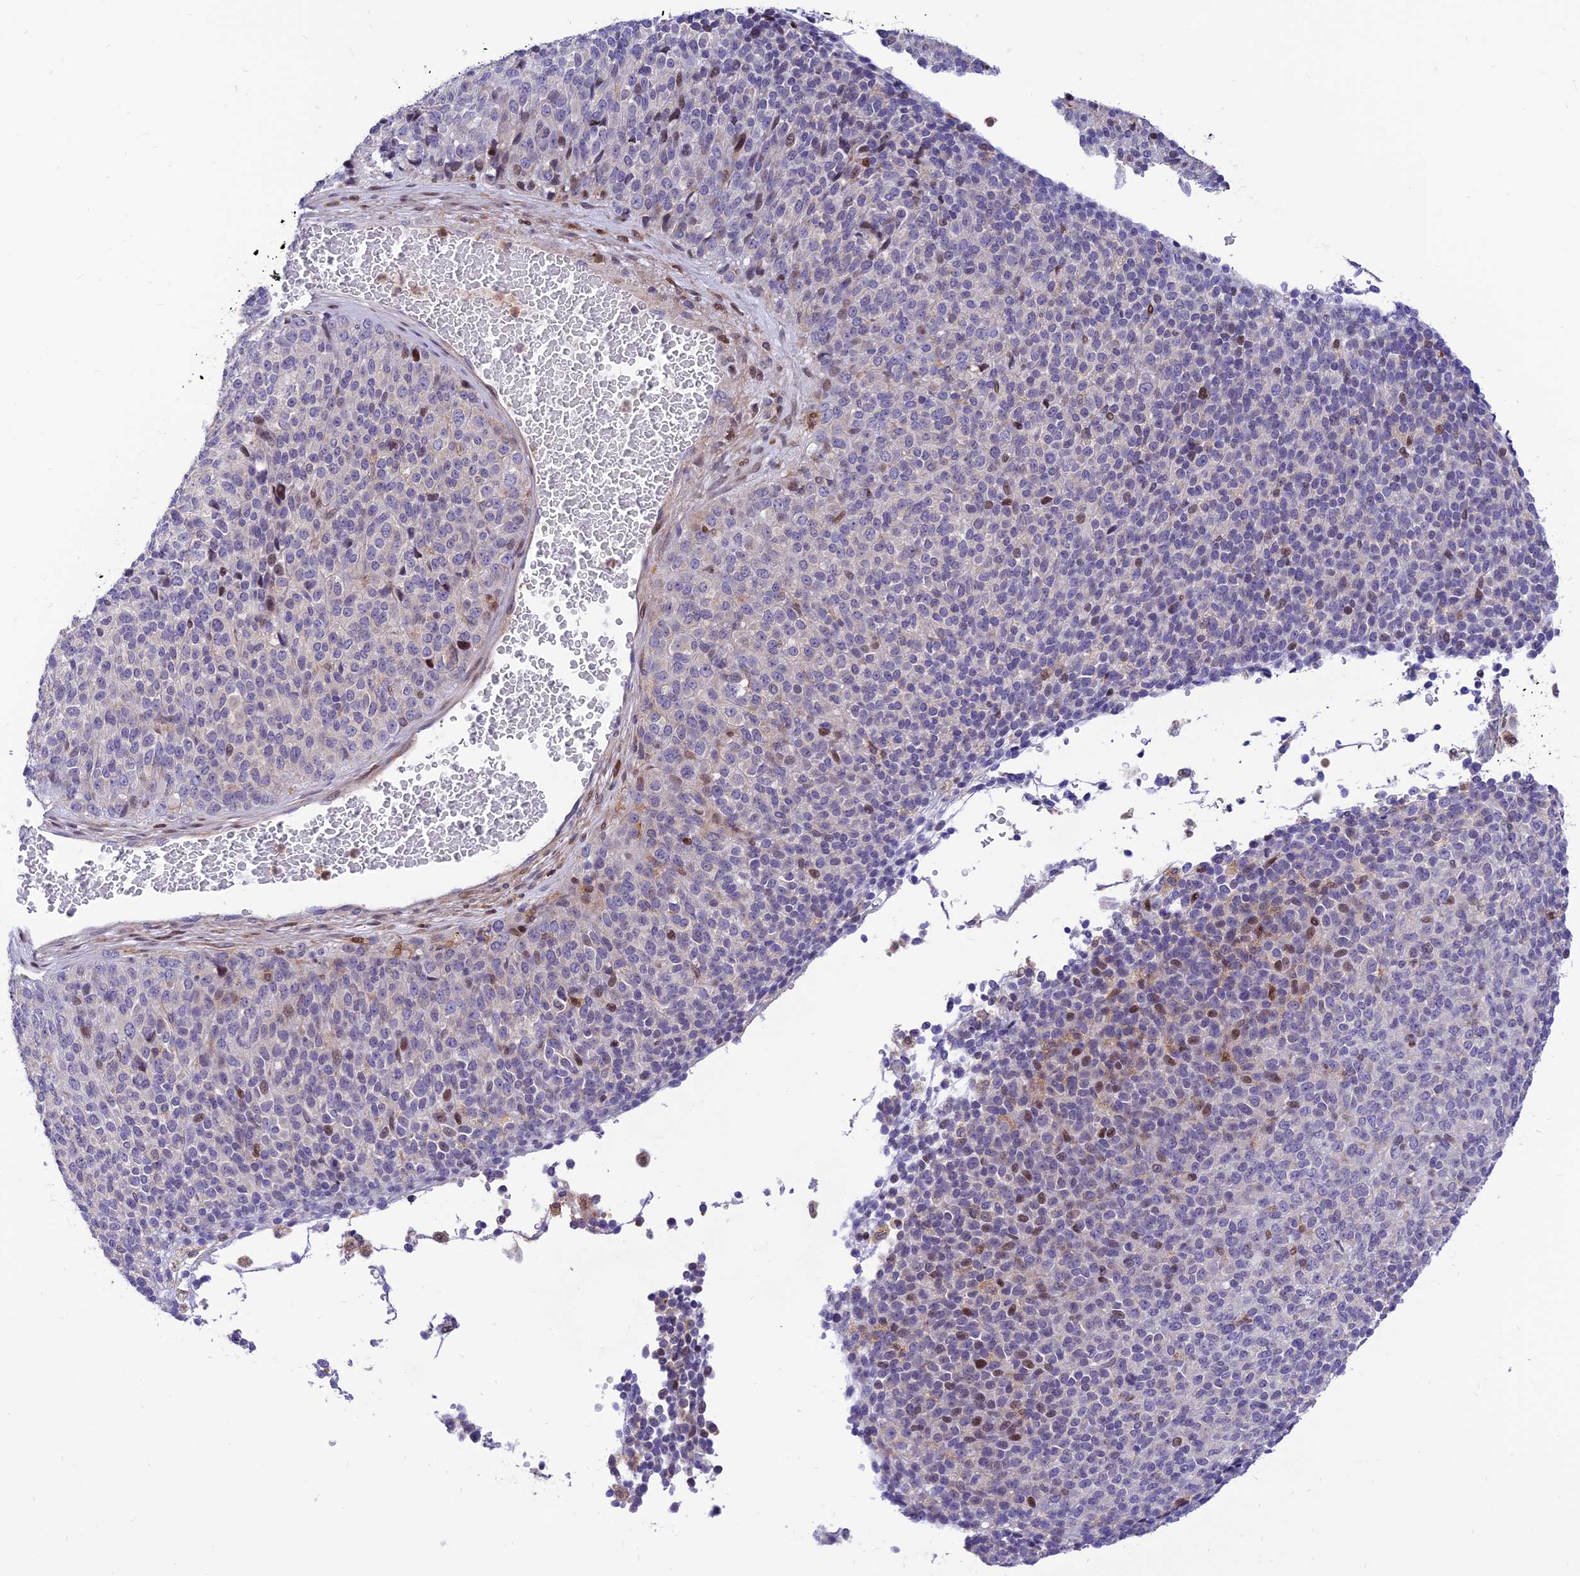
{"staining": {"intensity": "moderate", "quantity": "<25%", "location": "nuclear"}, "tissue": "melanoma", "cell_type": "Tumor cells", "image_type": "cancer", "snomed": [{"axis": "morphology", "description": "Malignant melanoma, Metastatic site"}, {"axis": "topography", "description": "Brain"}], "caption": "This histopathology image reveals melanoma stained with immunohistochemistry to label a protein in brown. The nuclear of tumor cells show moderate positivity for the protein. Nuclei are counter-stained blue.", "gene": "FAM186B", "patient": {"sex": "female", "age": 56}}